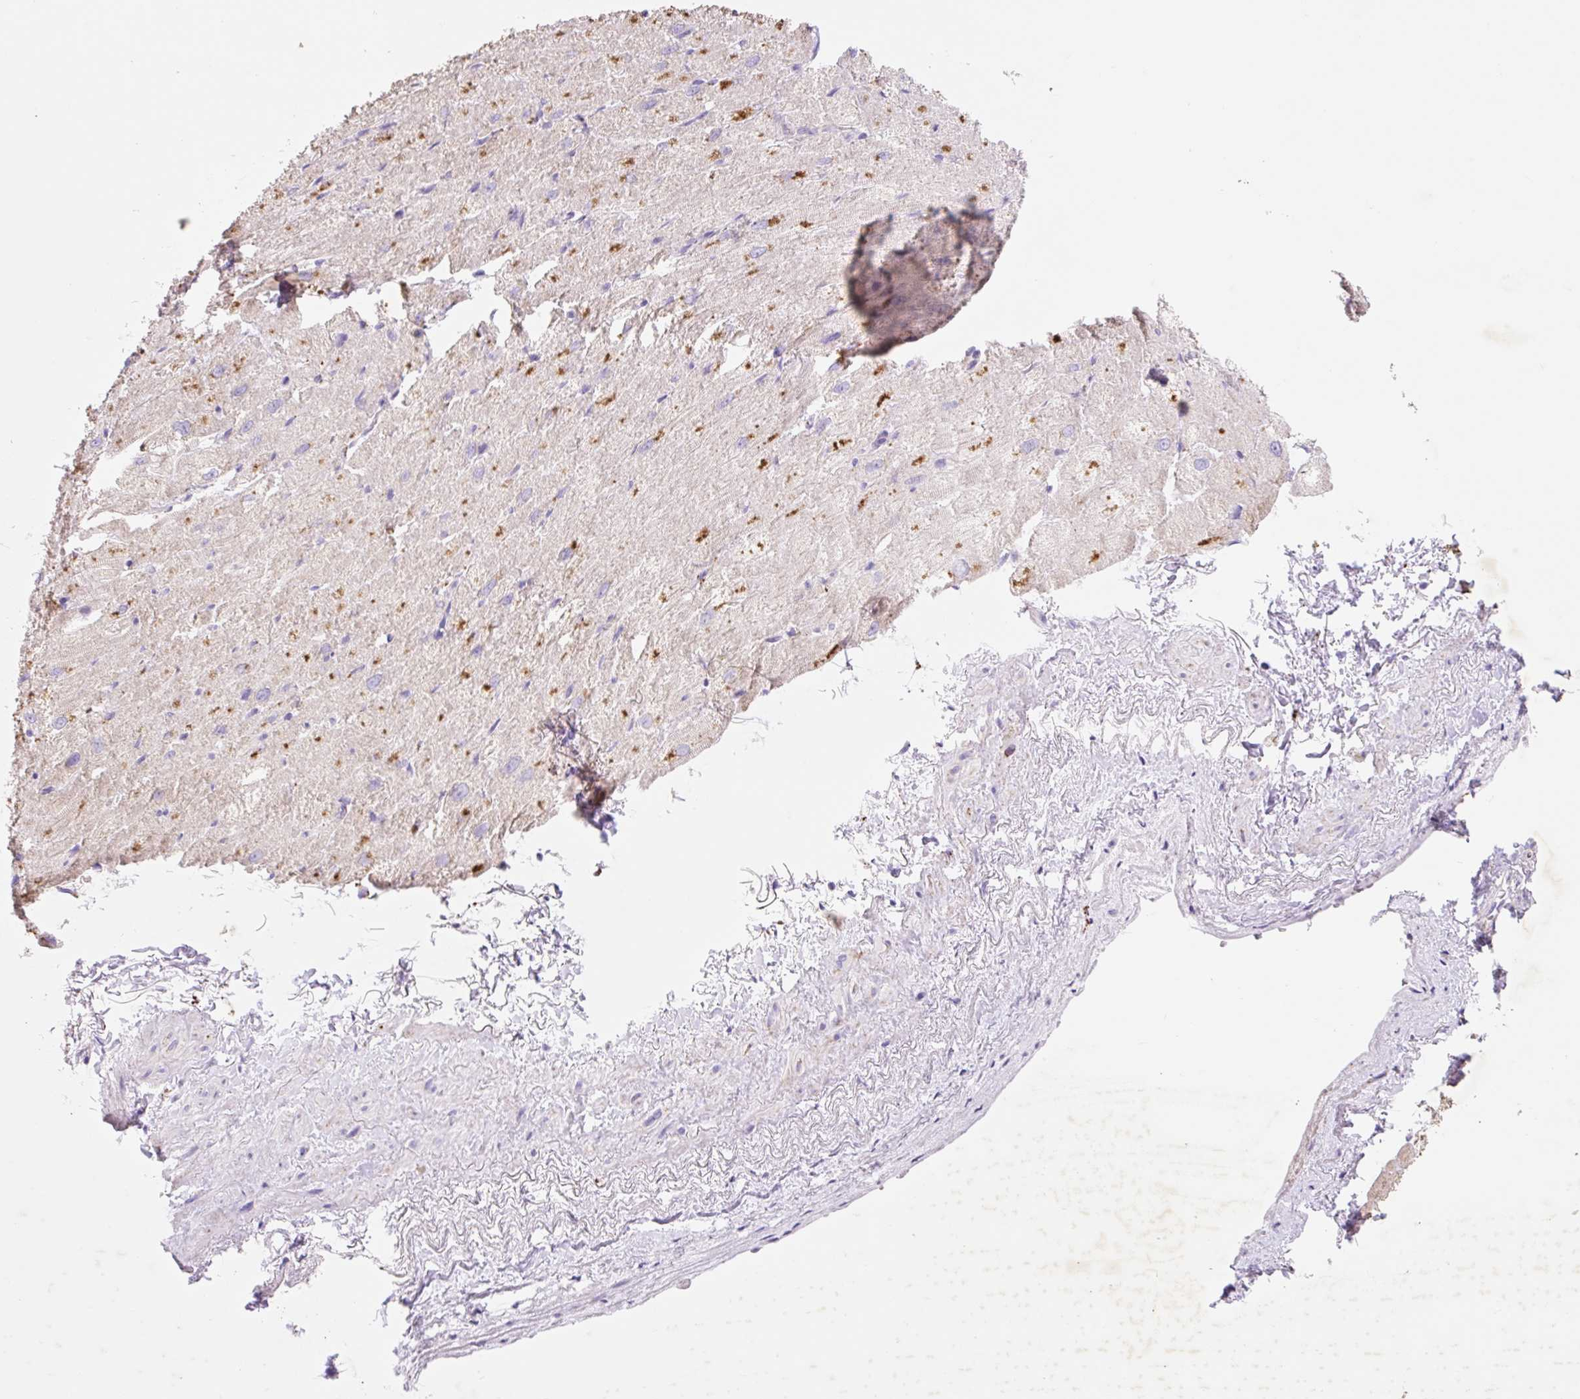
{"staining": {"intensity": "moderate", "quantity": "25%-75%", "location": "cytoplasmic/membranous"}, "tissue": "heart muscle", "cell_type": "Cardiomyocytes", "image_type": "normal", "snomed": [{"axis": "morphology", "description": "Normal tissue, NOS"}, {"axis": "topography", "description": "Heart"}], "caption": "Immunohistochemistry (IHC) of benign human heart muscle shows medium levels of moderate cytoplasmic/membranous positivity in approximately 25%-75% of cardiomyocytes.", "gene": "HEXA", "patient": {"sex": "male", "age": 62}}